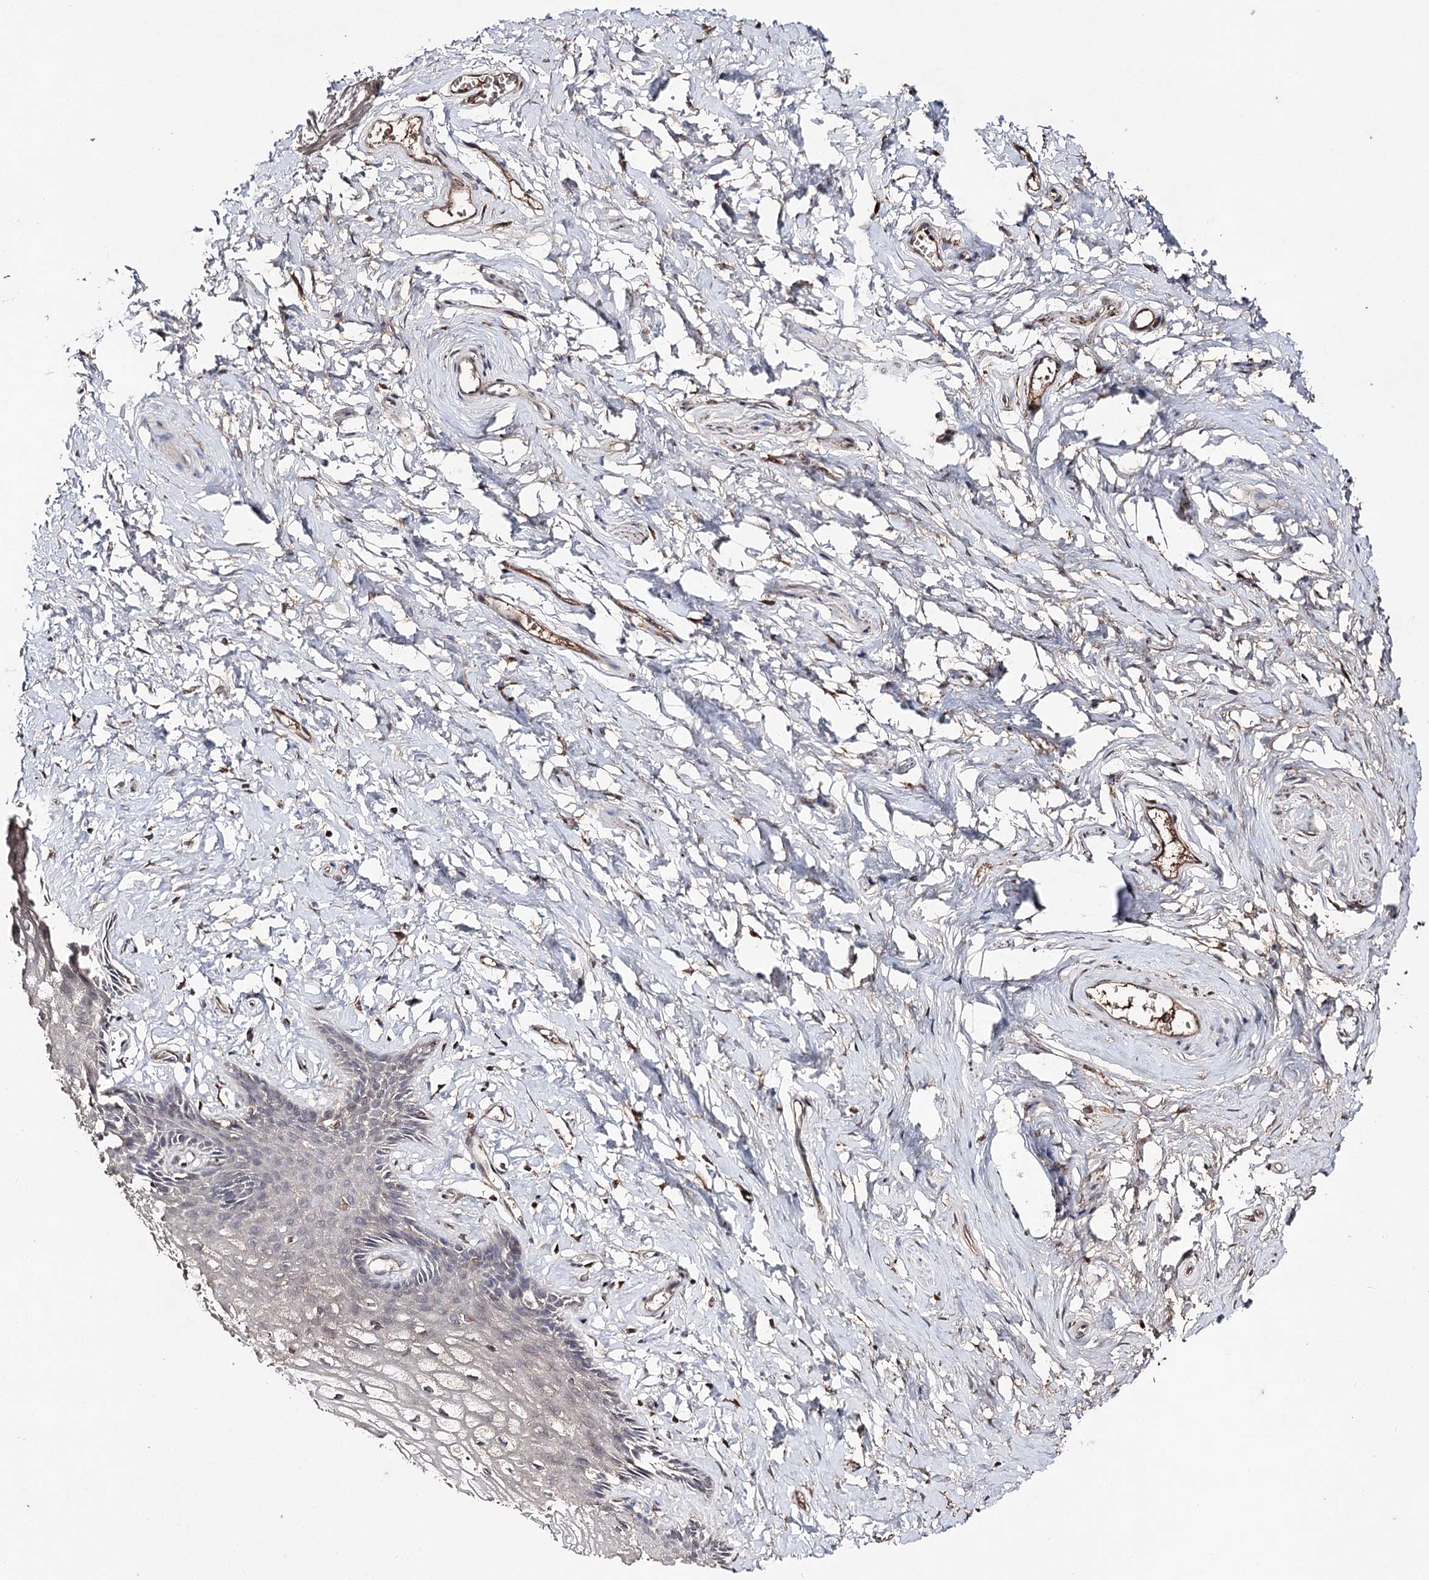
{"staining": {"intensity": "negative", "quantity": "none", "location": "none"}, "tissue": "vagina", "cell_type": "Squamous epithelial cells", "image_type": "normal", "snomed": [{"axis": "morphology", "description": "Normal tissue, NOS"}, {"axis": "topography", "description": "Vagina"}, {"axis": "topography", "description": "Cervix"}], "caption": "This is a micrograph of immunohistochemistry (IHC) staining of benign vagina, which shows no positivity in squamous epithelial cells.", "gene": "SYNGR3", "patient": {"sex": "female", "age": 40}}